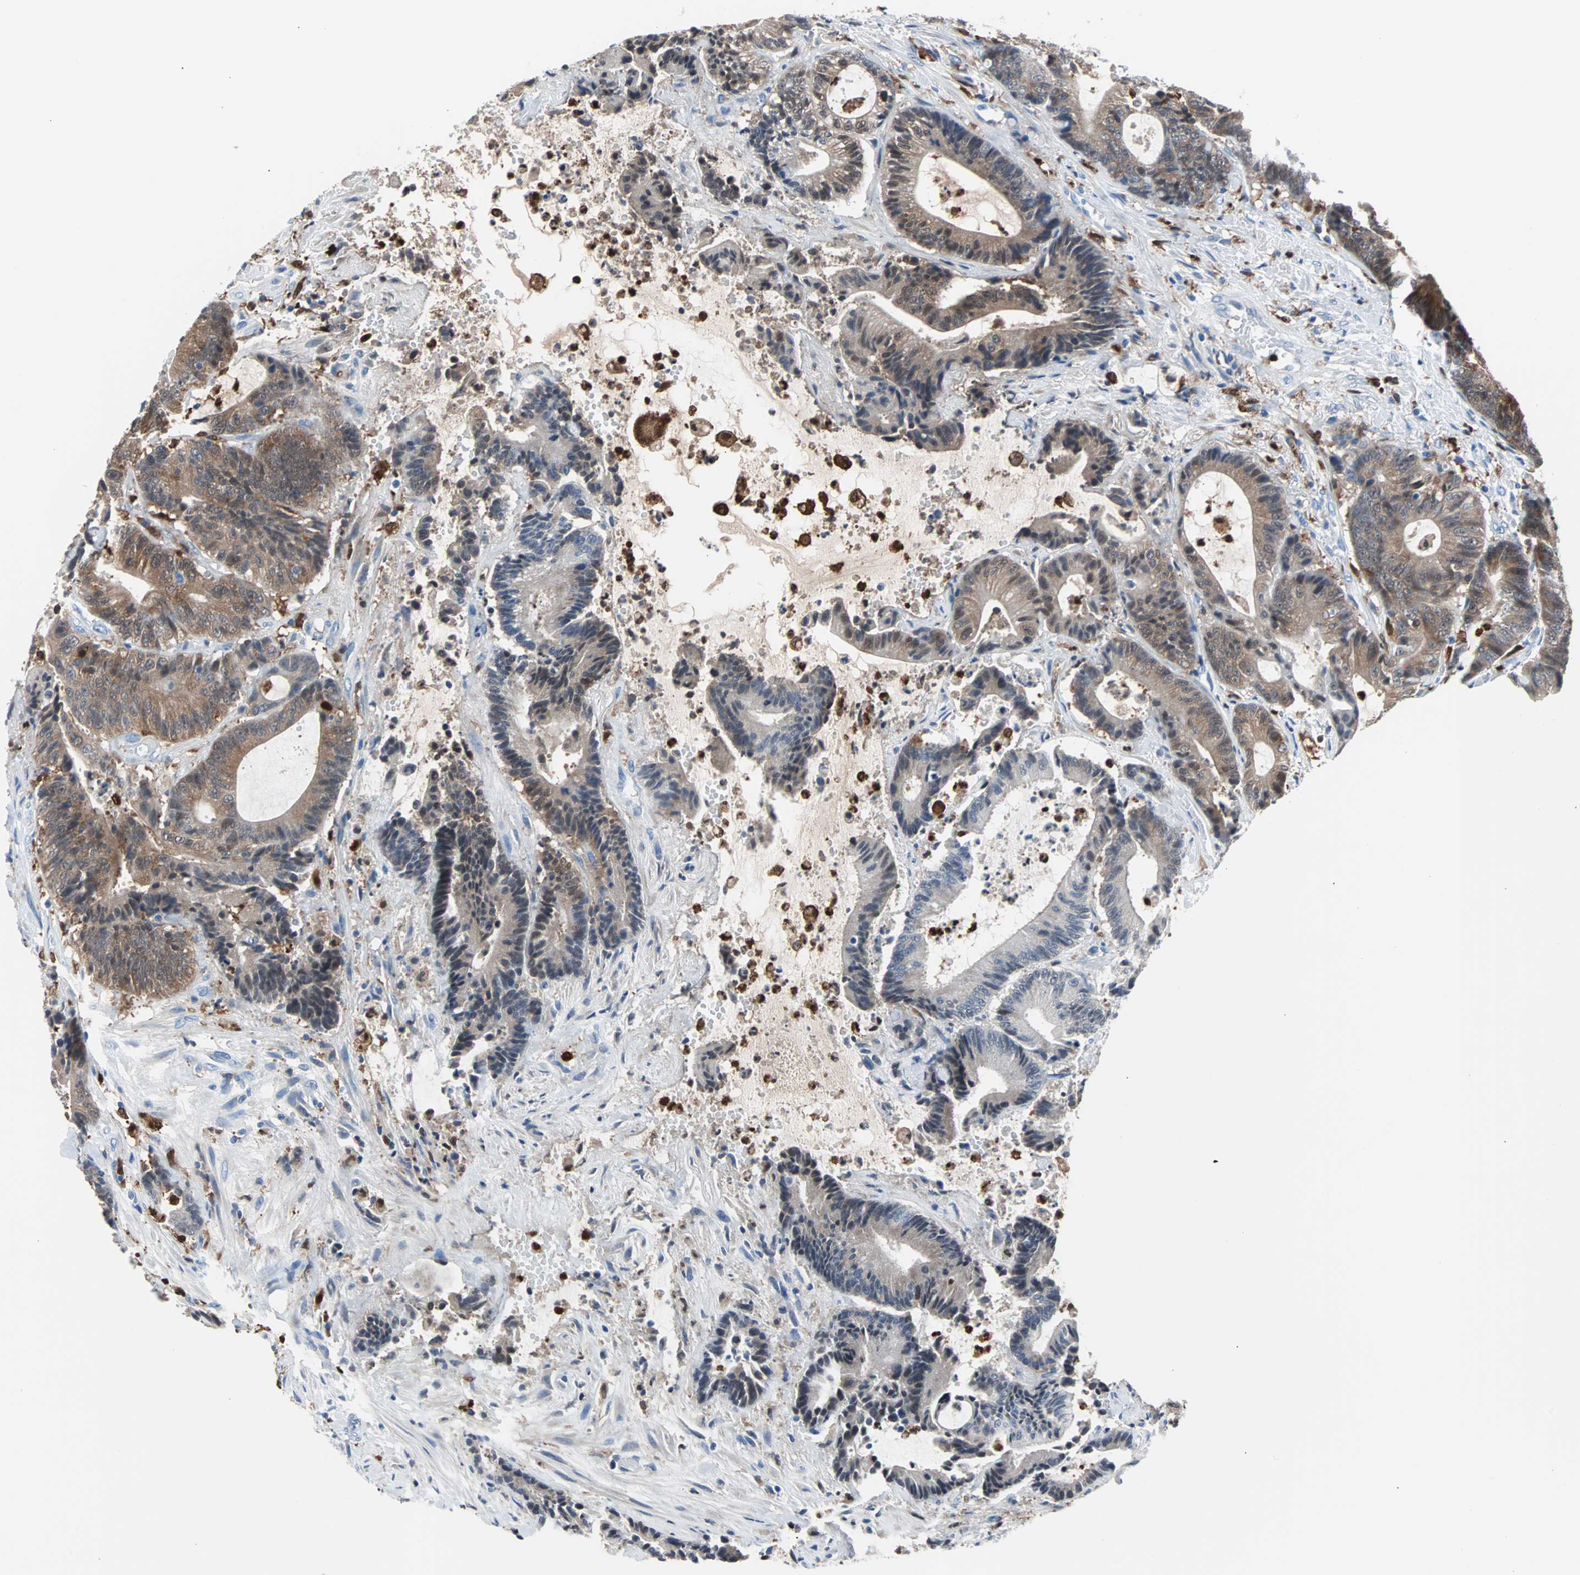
{"staining": {"intensity": "moderate", "quantity": "25%-75%", "location": "cytoplasmic/membranous"}, "tissue": "colorectal cancer", "cell_type": "Tumor cells", "image_type": "cancer", "snomed": [{"axis": "morphology", "description": "Adenocarcinoma, NOS"}, {"axis": "topography", "description": "Colon"}], "caption": "This image demonstrates IHC staining of colorectal cancer, with medium moderate cytoplasmic/membranous positivity in approximately 25%-75% of tumor cells.", "gene": "SYK", "patient": {"sex": "female", "age": 84}}